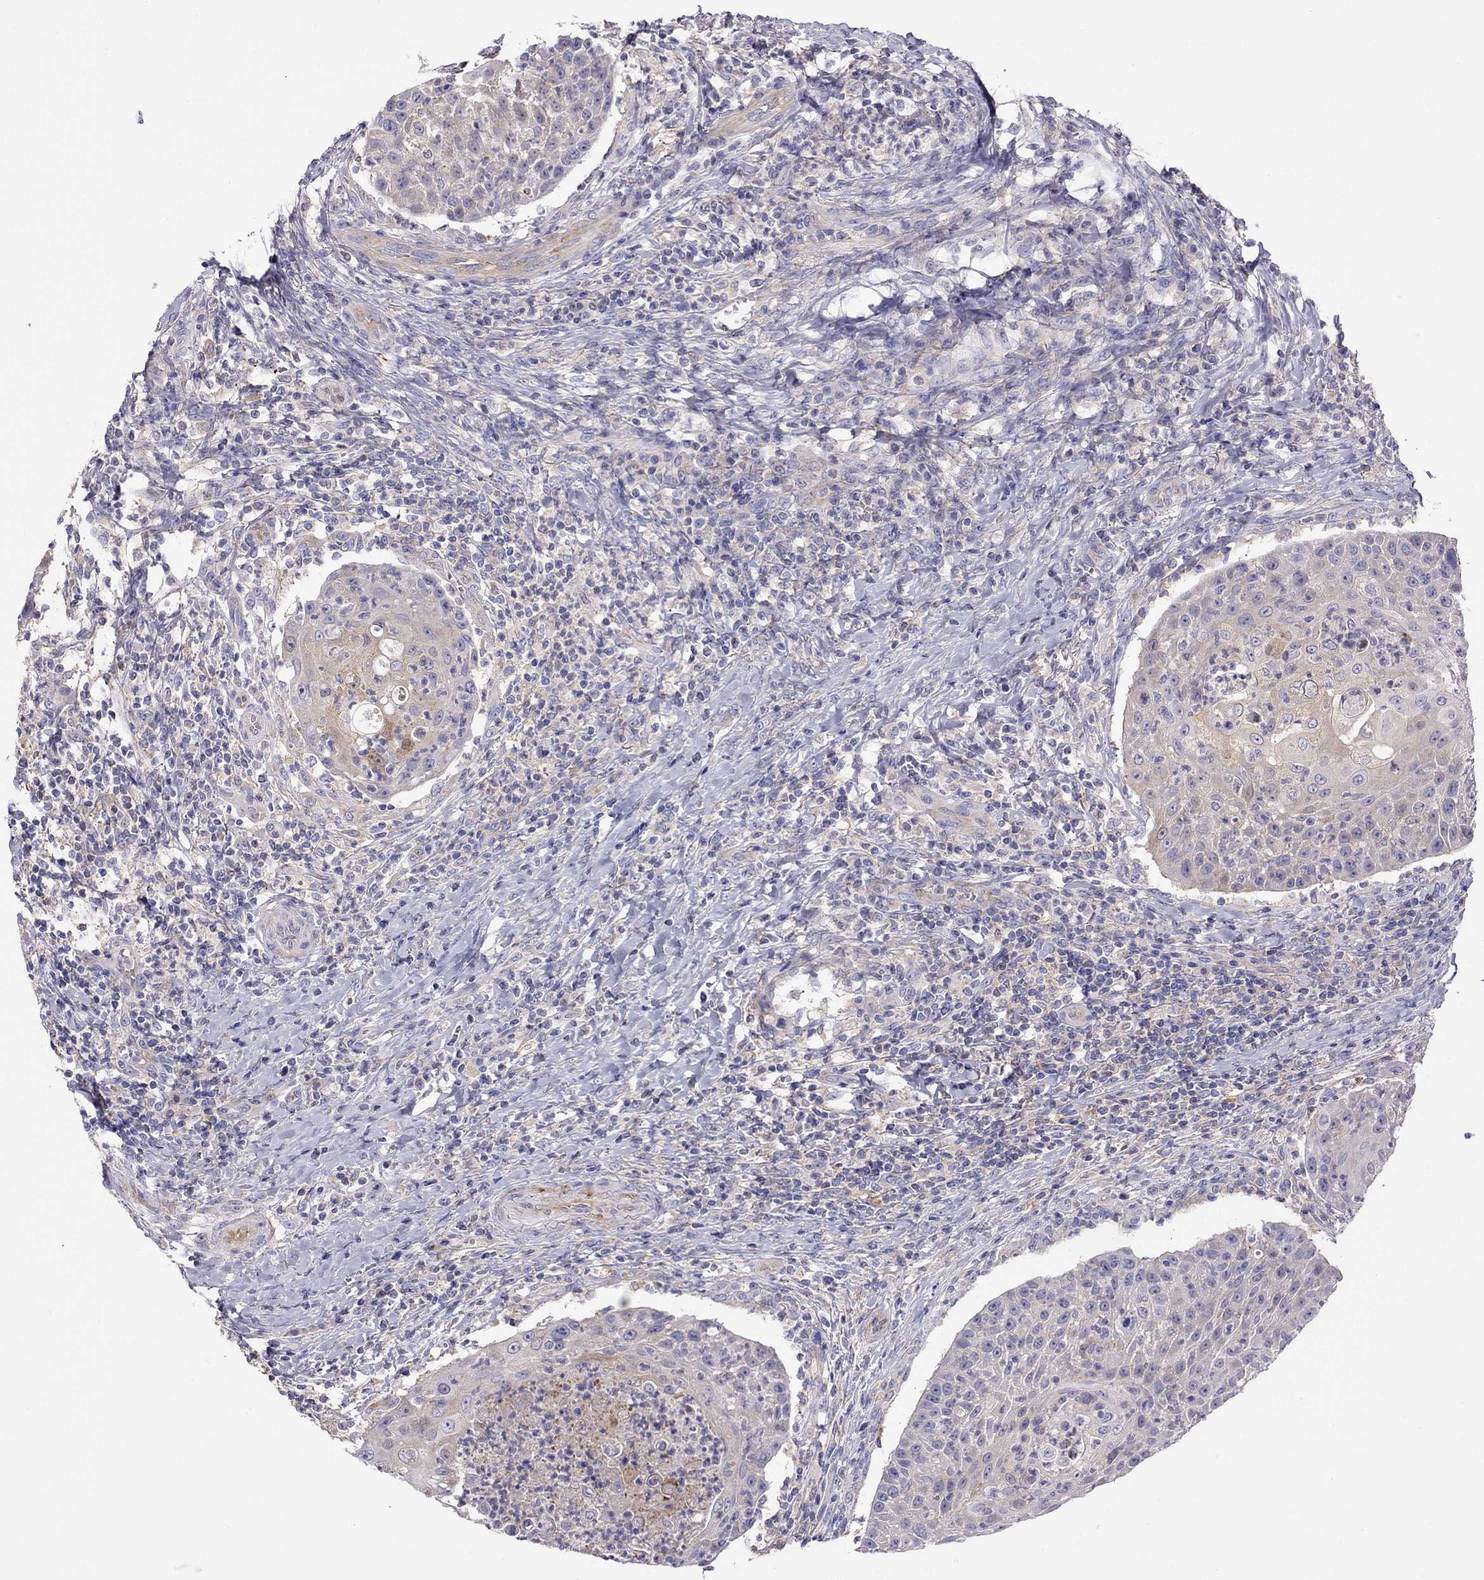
{"staining": {"intensity": "weak", "quantity": "25%-75%", "location": "cytoplasmic/membranous"}, "tissue": "head and neck cancer", "cell_type": "Tumor cells", "image_type": "cancer", "snomed": [{"axis": "morphology", "description": "Squamous cell carcinoma, NOS"}, {"axis": "topography", "description": "Head-Neck"}], "caption": "This photomicrograph reveals IHC staining of human head and neck cancer (squamous cell carcinoma), with low weak cytoplasmic/membranous staining in about 25%-75% of tumor cells.", "gene": "ALOX15B", "patient": {"sex": "male", "age": 69}}